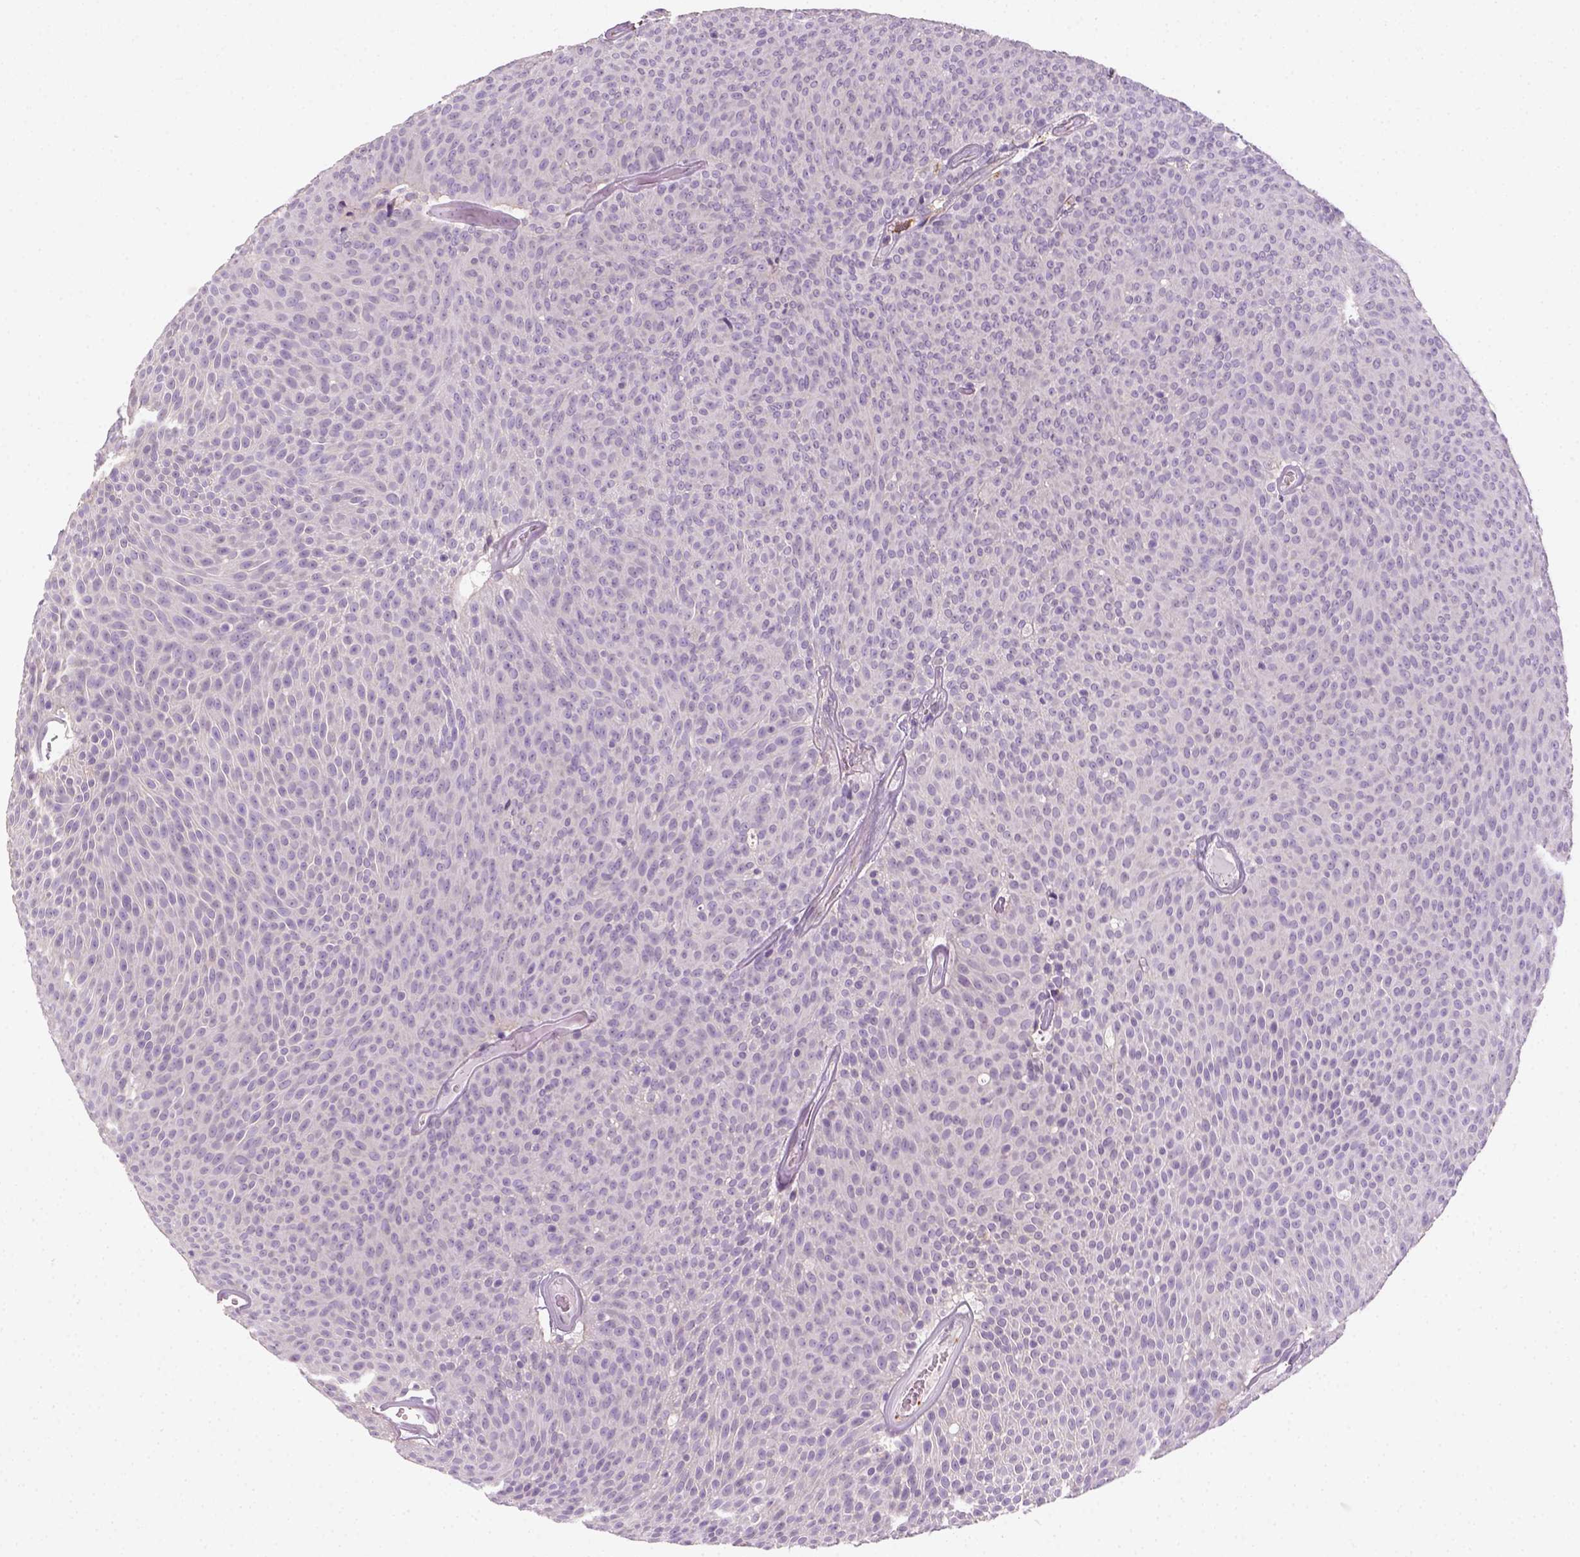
{"staining": {"intensity": "negative", "quantity": "none", "location": "none"}, "tissue": "urothelial cancer", "cell_type": "Tumor cells", "image_type": "cancer", "snomed": [{"axis": "morphology", "description": "Urothelial carcinoma, Low grade"}, {"axis": "topography", "description": "Urinary bladder"}], "caption": "The IHC image has no significant staining in tumor cells of low-grade urothelial carcinoma tissue.", "gene": "FAM163B", "patient": {"sex": "male", "age": 77}}